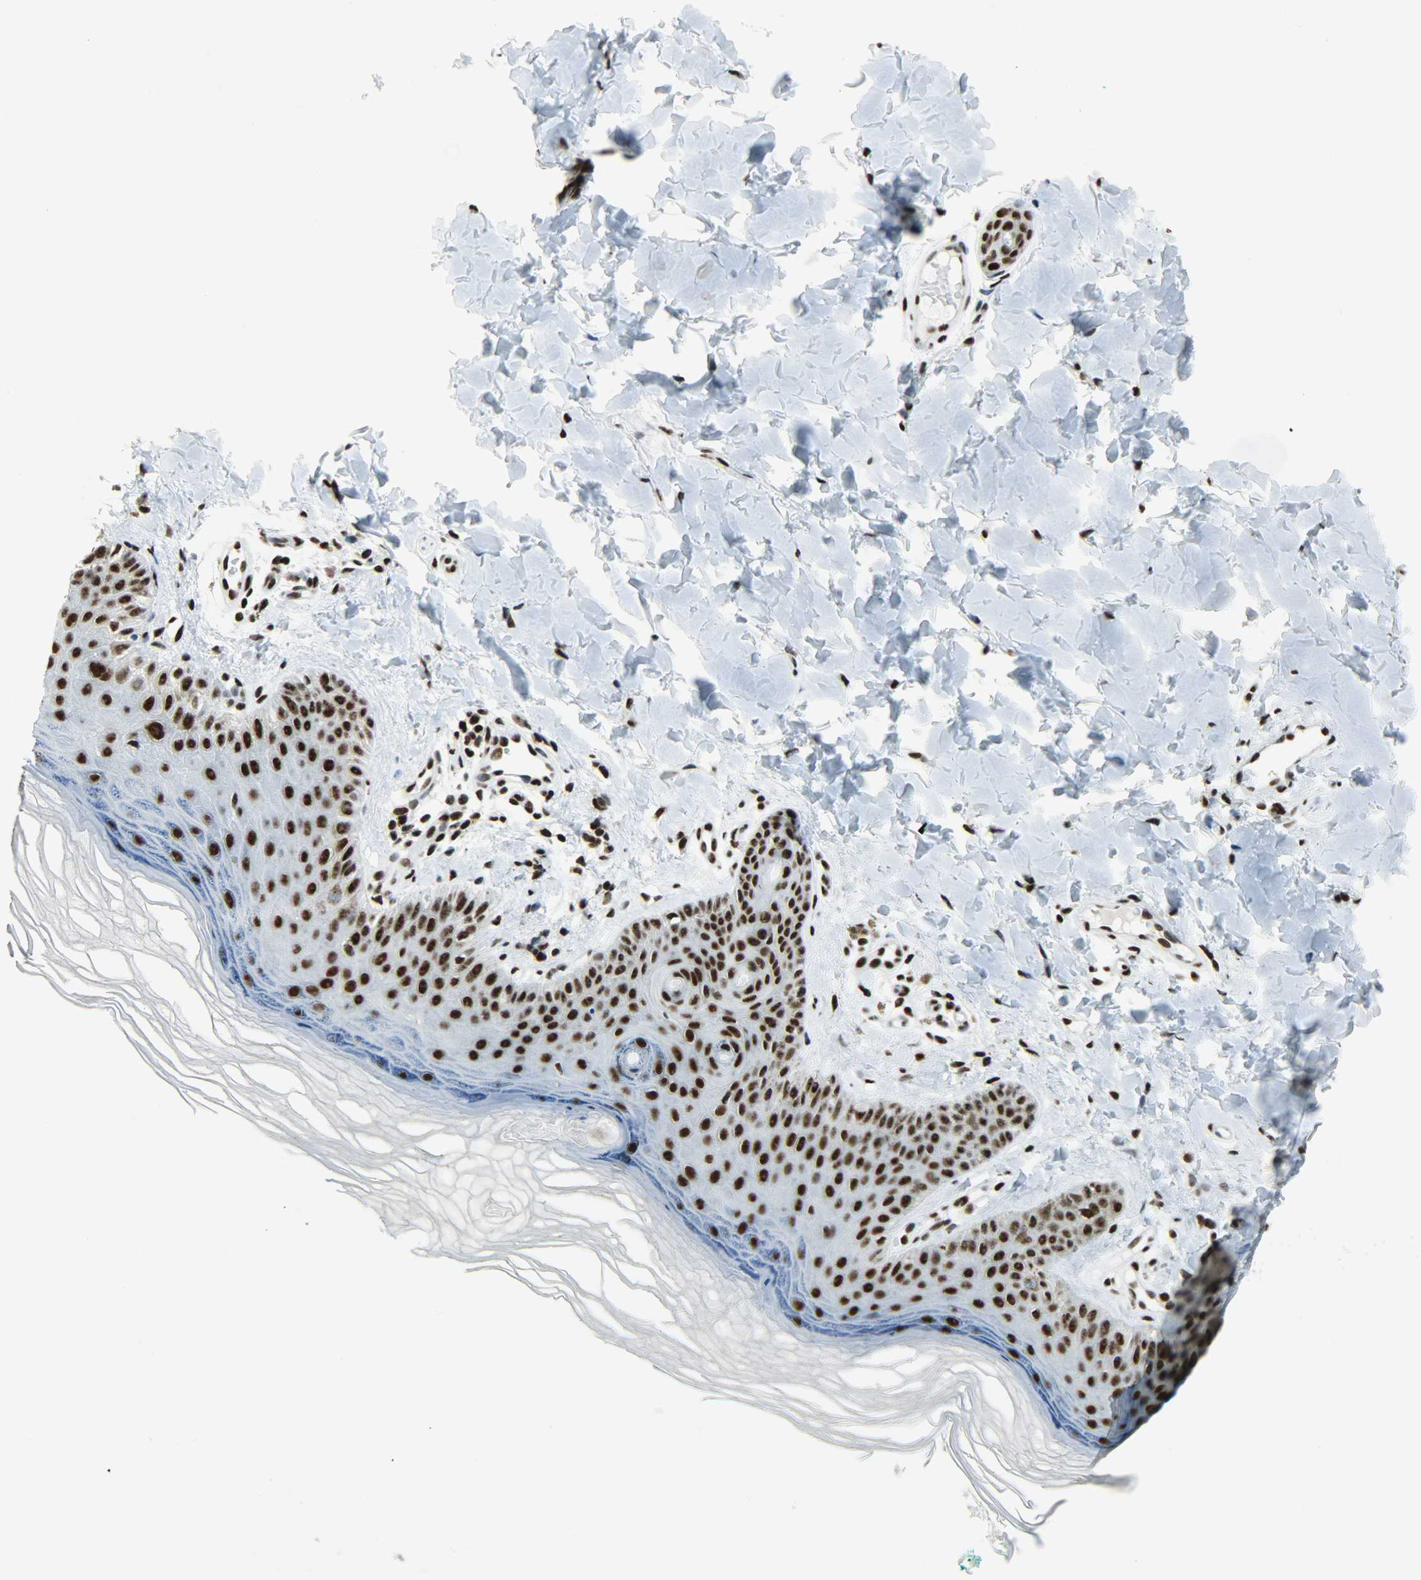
{"staining": {"intensity": "strong", "quantity": ">75%", "location": "nuclear"}, "tissue": "skin", "cell_type": "Fibroblasts", "image_type": "normal", "snomed": [{"axis": "morphology", "description": "Normal tissue, NOS"}, {"axis": "topography", "description": "Skin"}], "caption": "Protein expression analysis of normal skin exhibits strong nuclear expression in about >75% of fibroblasts. (Stains: DAB in brown, nuclei in blue, Microscopy: brightfield microscopy at high magnification).", "gene": "SNRPA", "patient": {"sex": "male", "age": 26}}